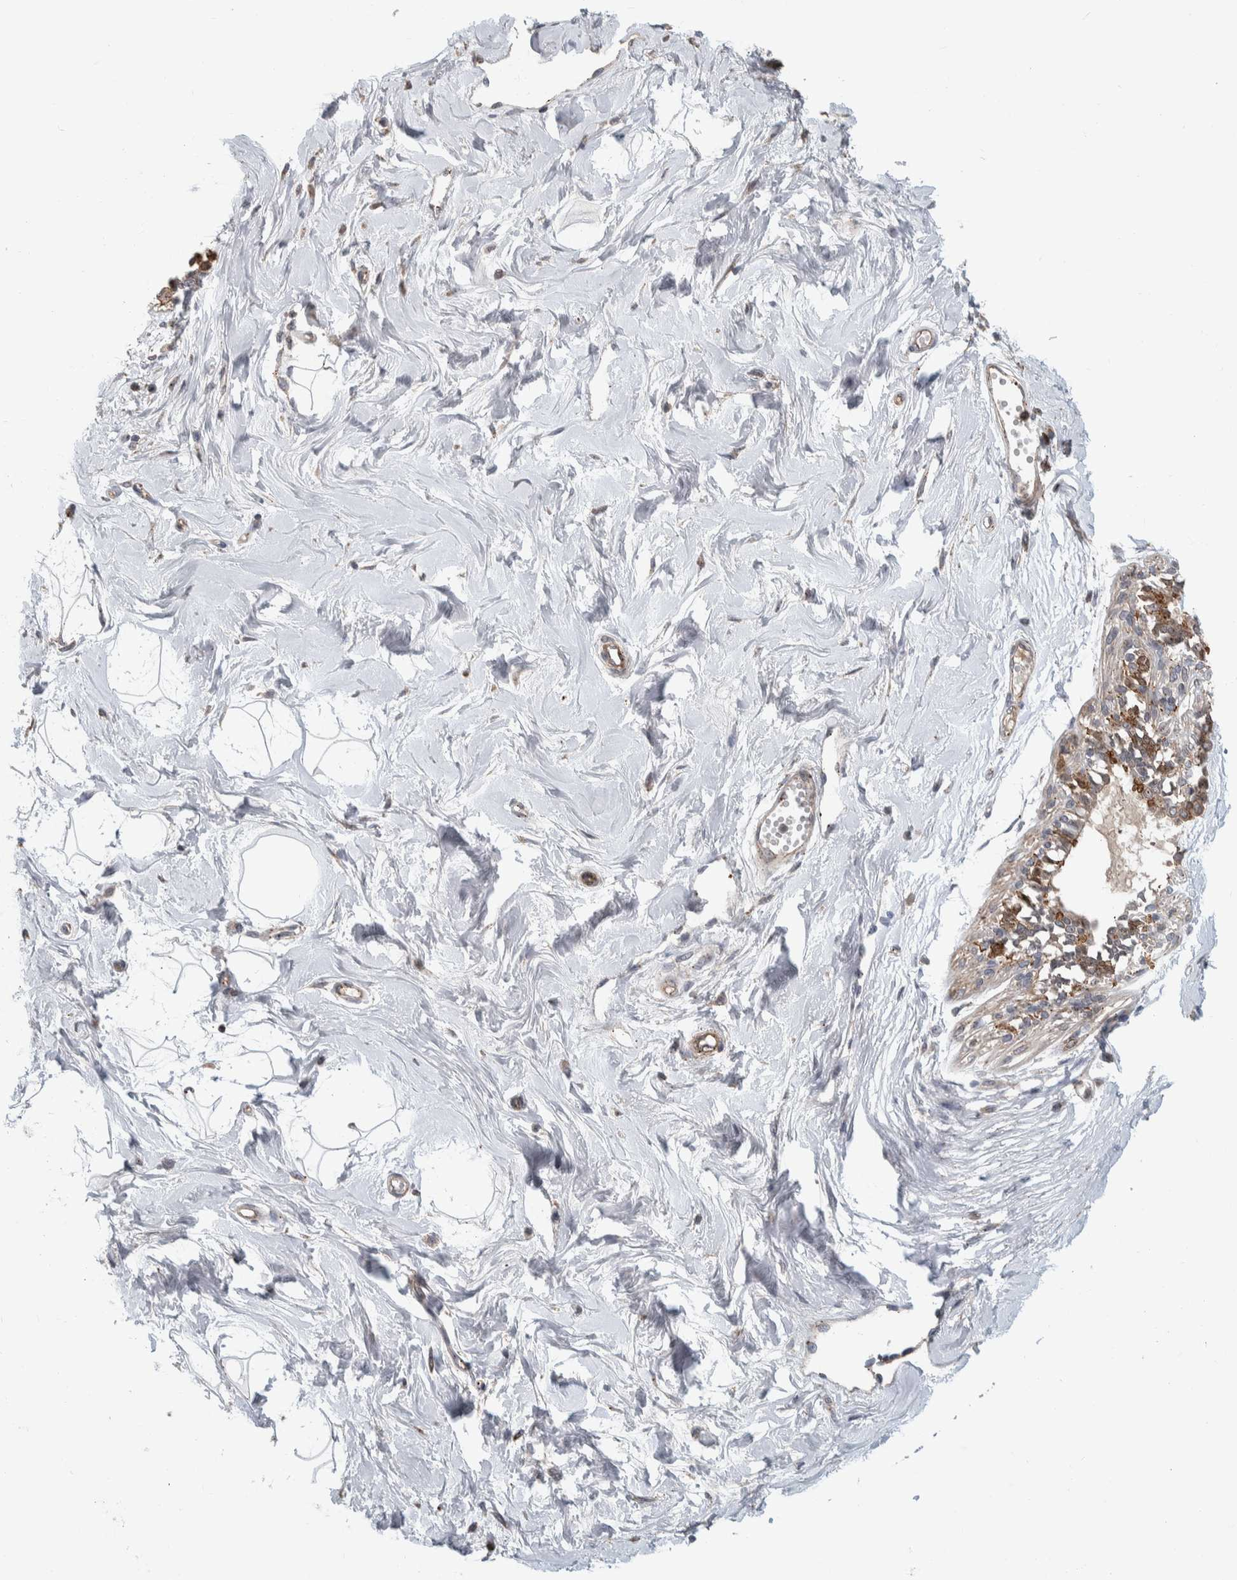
{"staining": {"intensity": "negative", "quantity": "none", "location": "none"}, "tissue": "breast", "cell_type": "Adipocytes", "image_type": "normal", "snomed": [{"axis": "morphology", "description": "Normal tissue, NOS"}, {"axis": "topography", "description": "Breast"}], "caption": "Adipocytes are negative for brown protein staining in benign breast. The staining is performed using DAB brown chromogen with nuclei counter-stained in using hematoxylin.", "gene": "MSL1", "patient": {"sex": "female", "age": 45}}